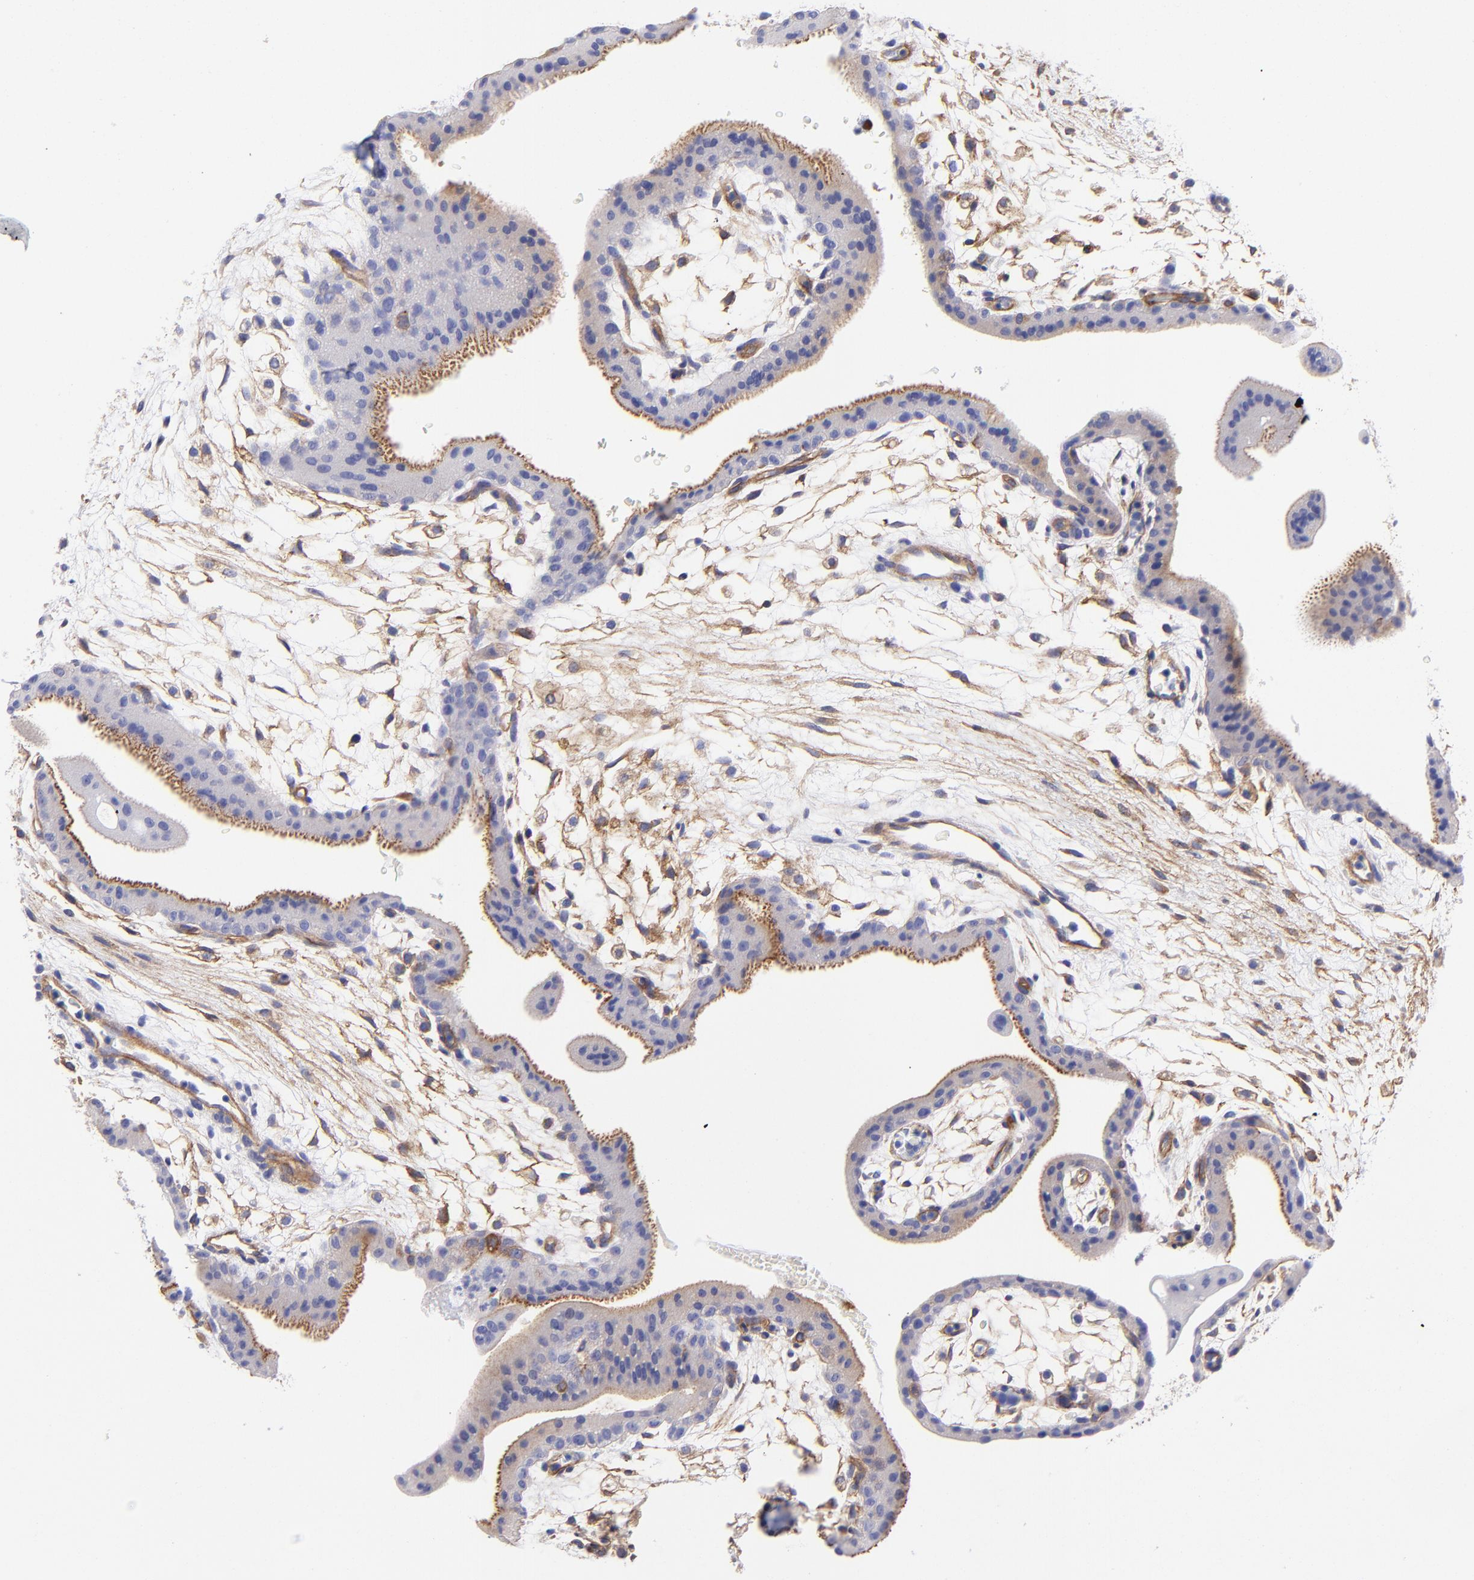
{"staining": {"intensity": "weak", "quantity": "<25%", "location": "cytoplasmic/membranous"}, "tissue": "placenta", "cell_type": "Trophoblastic cells", "image_type": "normal", "snomed": [{"axis": "morphology", "description": "Normal tissue, NOS"}, {"axis": "topography", "description": "Placenta"}], "caption": "The photomicrograph demonstrates no significant positivity in trophoblastic cells of placenta. Brightfield microscopy of IHC stained with DAB (3,3'-diaminobenzidine) (brown) and hematoxylin (blue), captured at high magnification.", "gene": "PPFIBP1", "patient": {"sex": "female", "age": 35}}